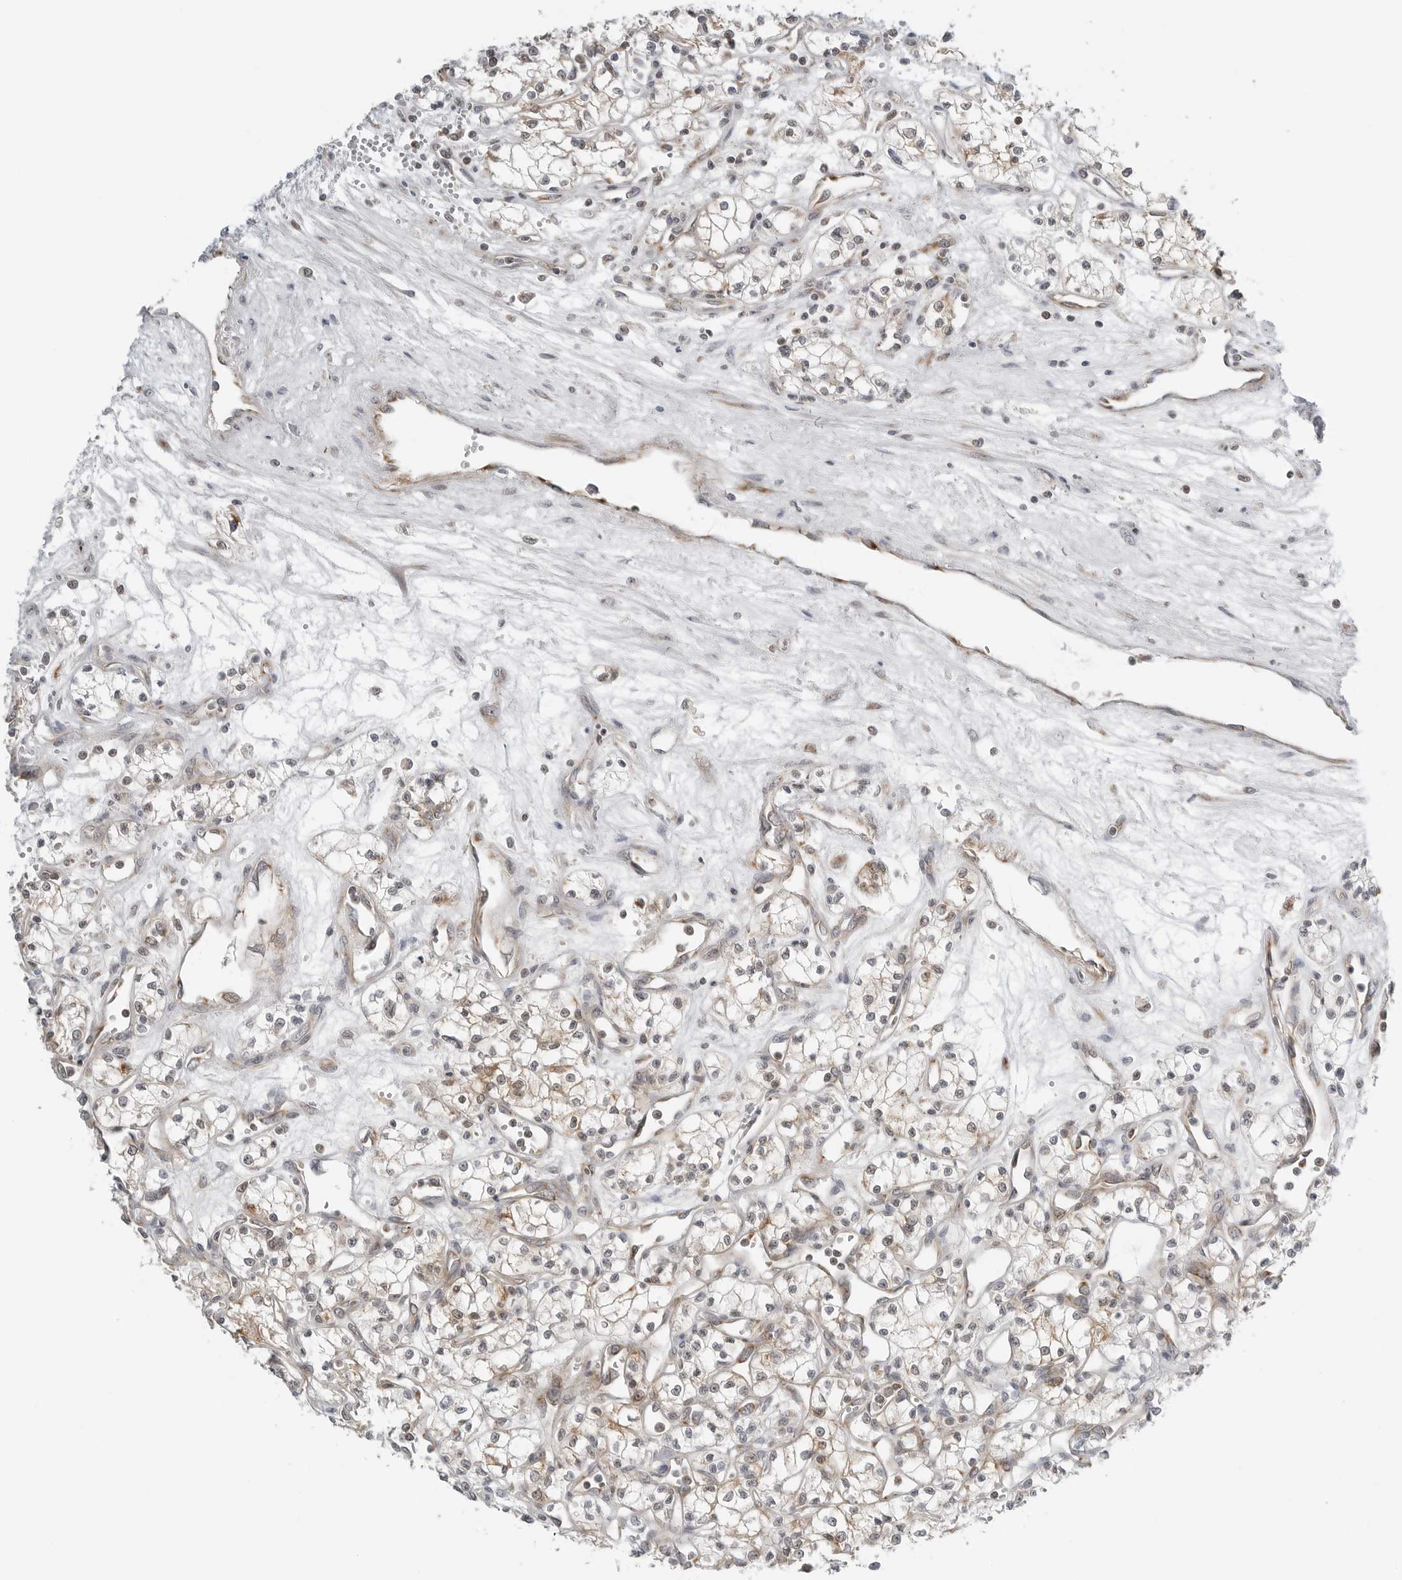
{"staining": {"intensity": "moderate", "quantity": "25%-75%", "location": "cytoplasmic/membranous"}, "tissue": "renal cancer", "cell_type": "Tumor cells", "image_type": "cancer", "snomed": [{"axis": "morphology", "description": "Adenocarcinoma, NOS"}, {"axis": "topography", "description": "Kidney"}], "caption": "Adenocarcinoma (renal) stained with DAB (3,3'-diaminobenzidine) immunohistochemistry reveals medium levels of moderate cytoplasmic/membranous positivity in approximately 25%-75% of tumor cells. Immunohistochemistry stains the protein of interest in brown and the nuclei are stained blue.", "gene": "PEX2", "patient": {"sex": "male", "age": 59}}